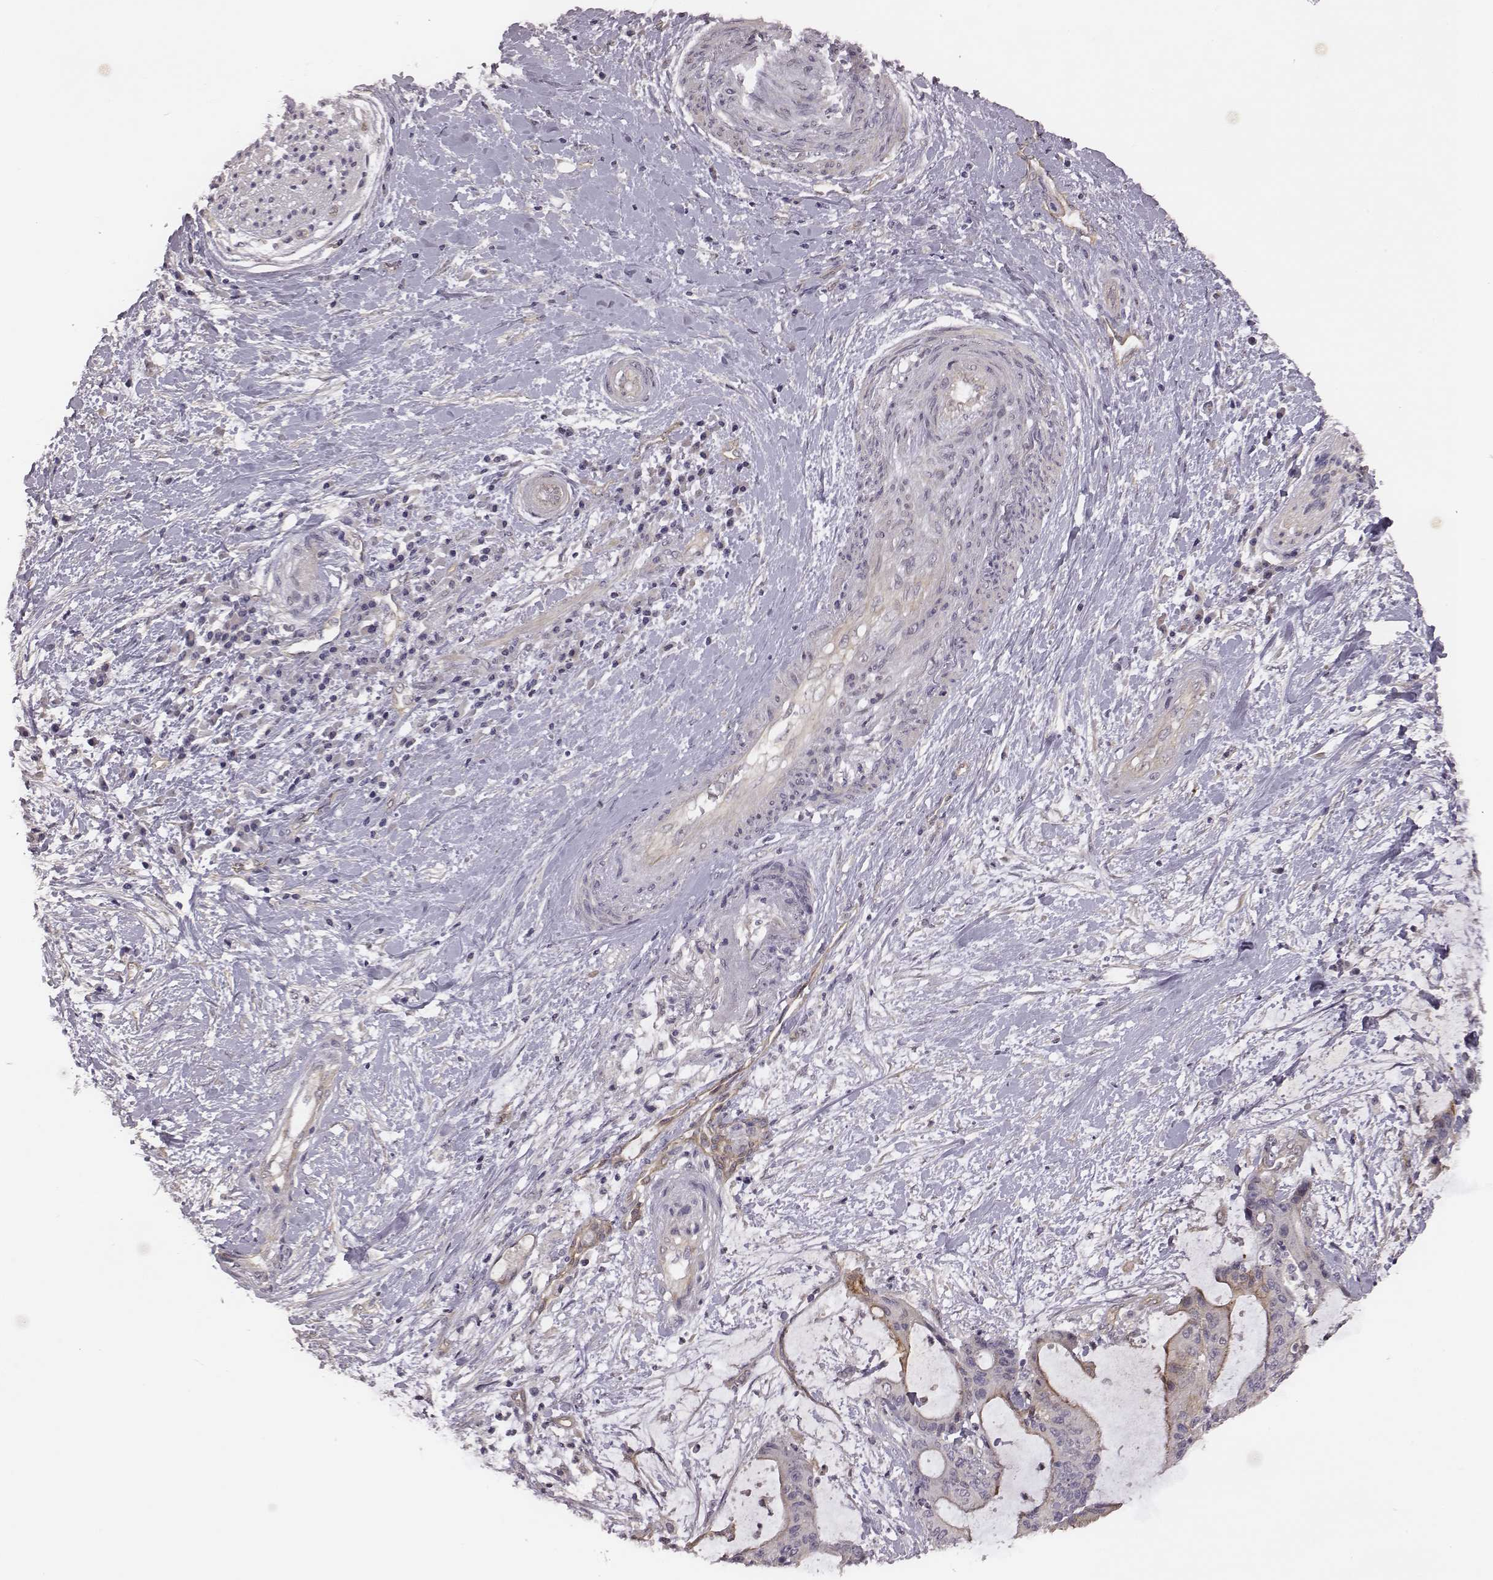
{"staining": {"intensity": "negative", "quantity": "none", "location": "none"}, "tissue": "liver cancer", "cell_type": "Tumor cells", "image_type": "cancer", "snomed": [{"axis": "morphology", "description": "Cholangiocarcinoma"}, {"axis": "topography", "description": "Liver"}], "caption": "Immunohistochemistry (IHC) histopathology image of liver cancer stained for a protein (brown), which demonstrates no expression in tumor cells.", "gene": "SCARF1", "patient": {"sex": "female", "age": 73}}